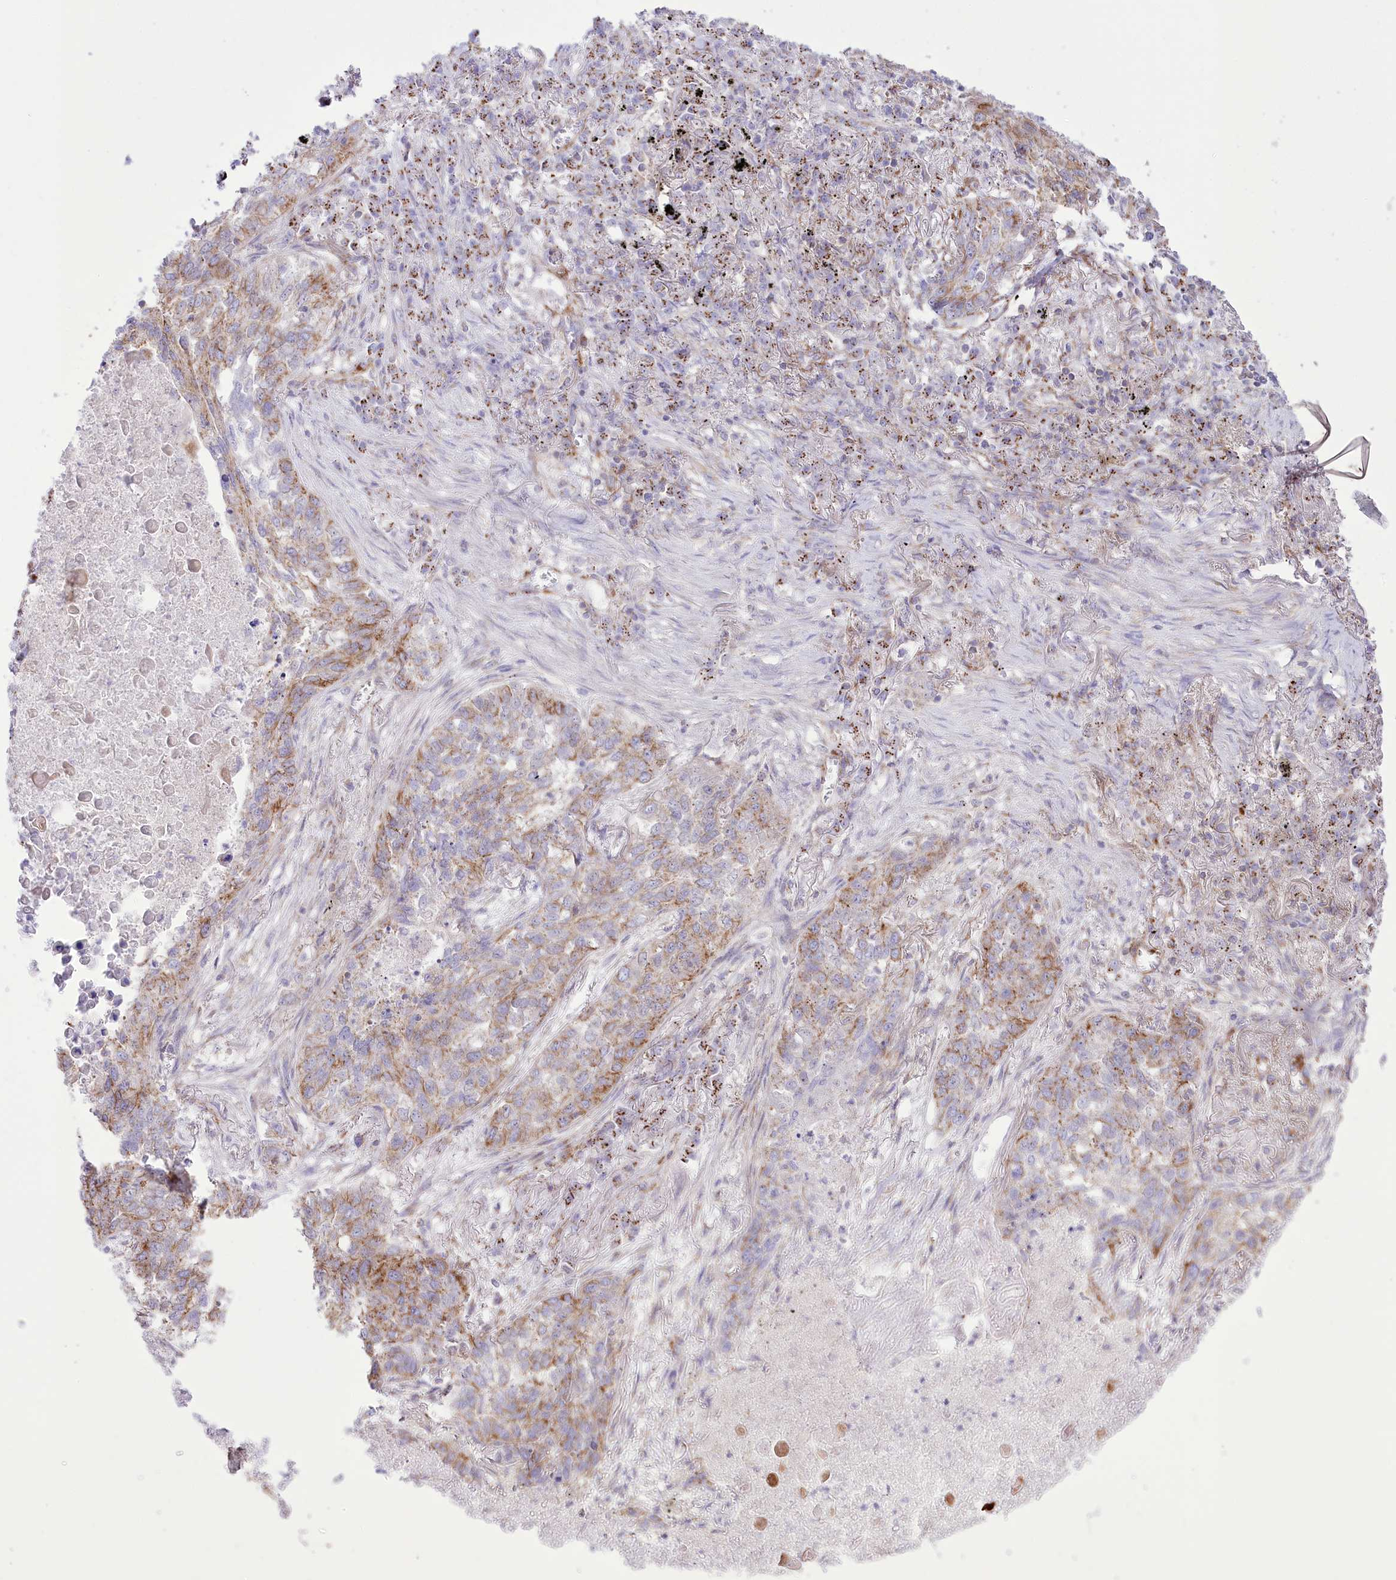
{"staining": {"intensity": "moderate", "quantity": "25%-75%", "location": "cytoplasmic/membranous"}, "tissue": "lung cancer", "cell_type": "Tumor cells", "image_type": "cancer", "snomed": [{"axis": "morphology", "description": "Squamous cell carcinoma, NOS"}, {"axis": "topography", "description": "Lung"}], "caption": "Immunohistochemistry staining of lung cancer, which exhibits medium levels of moderate cytoplasmic/membranous expression in about 25%-75% of tumor cells indicating moderate cytoplasmic/membranous protein expression. The staining was performed using DAB (brown) for protein detection and nuclei were counterstained in hematoxylin (blue).", "gene": "FAM216A", "patient": {"sex": "female", "age": 63}}